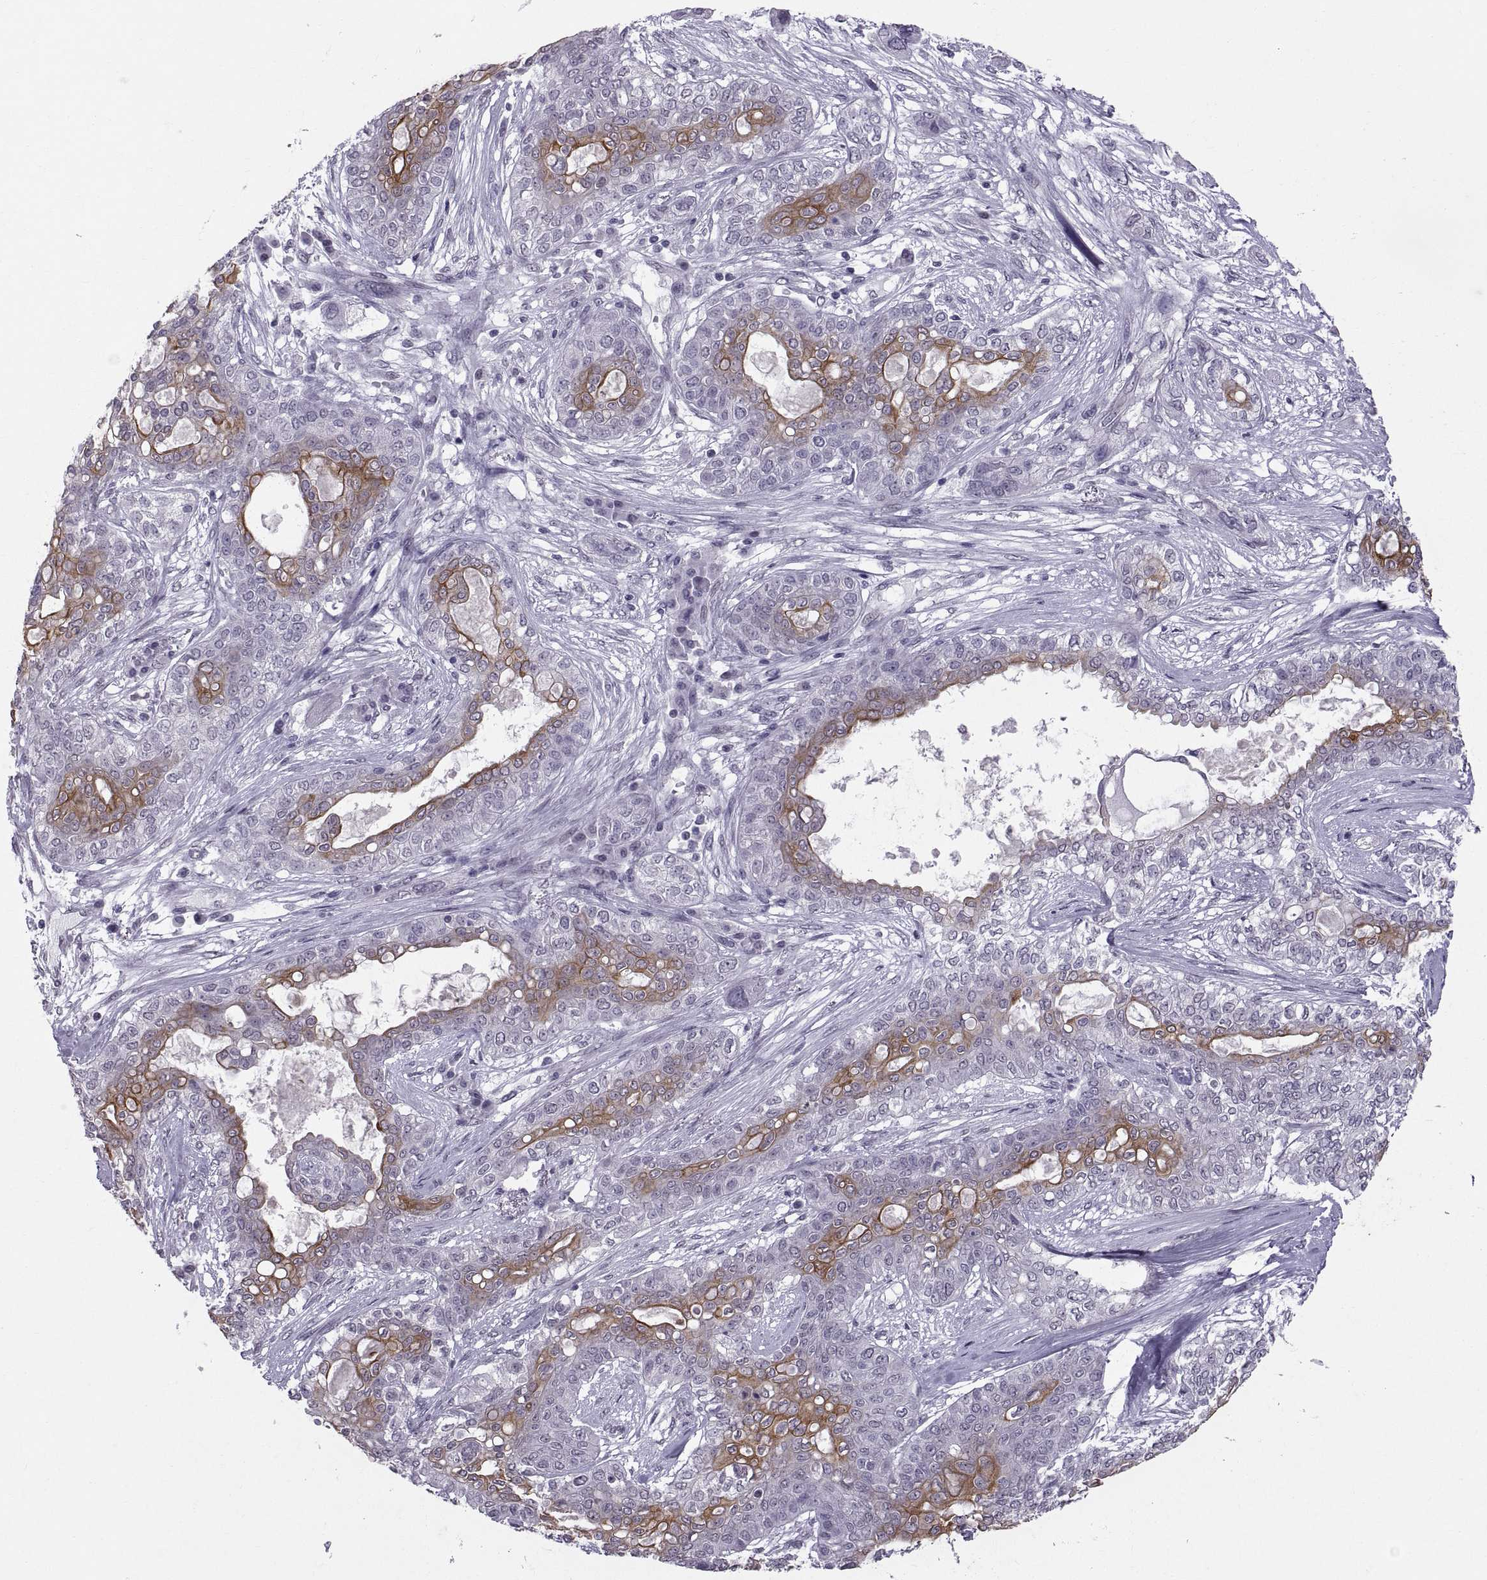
{"staining": {"intensity": "moderate", "quantity": "<25%", "location": "cytoplasmic/membranous"}, "tissue": "lung cancer", "cell_type": "Tumor cells", "image_type": "cancer", "snomed": [{"axis": "morphology", "description": "Squamous cell carcinoma, NOS"}, {"axis": "topography", "description": "Lung"}], "caption": "Human lung cancer (squamous cell carcinoma) stained with a protein marker reveals moderate staining in tumor cells.", "gene": "KRT77", "patient": {"sex": "female", "age": 70}}